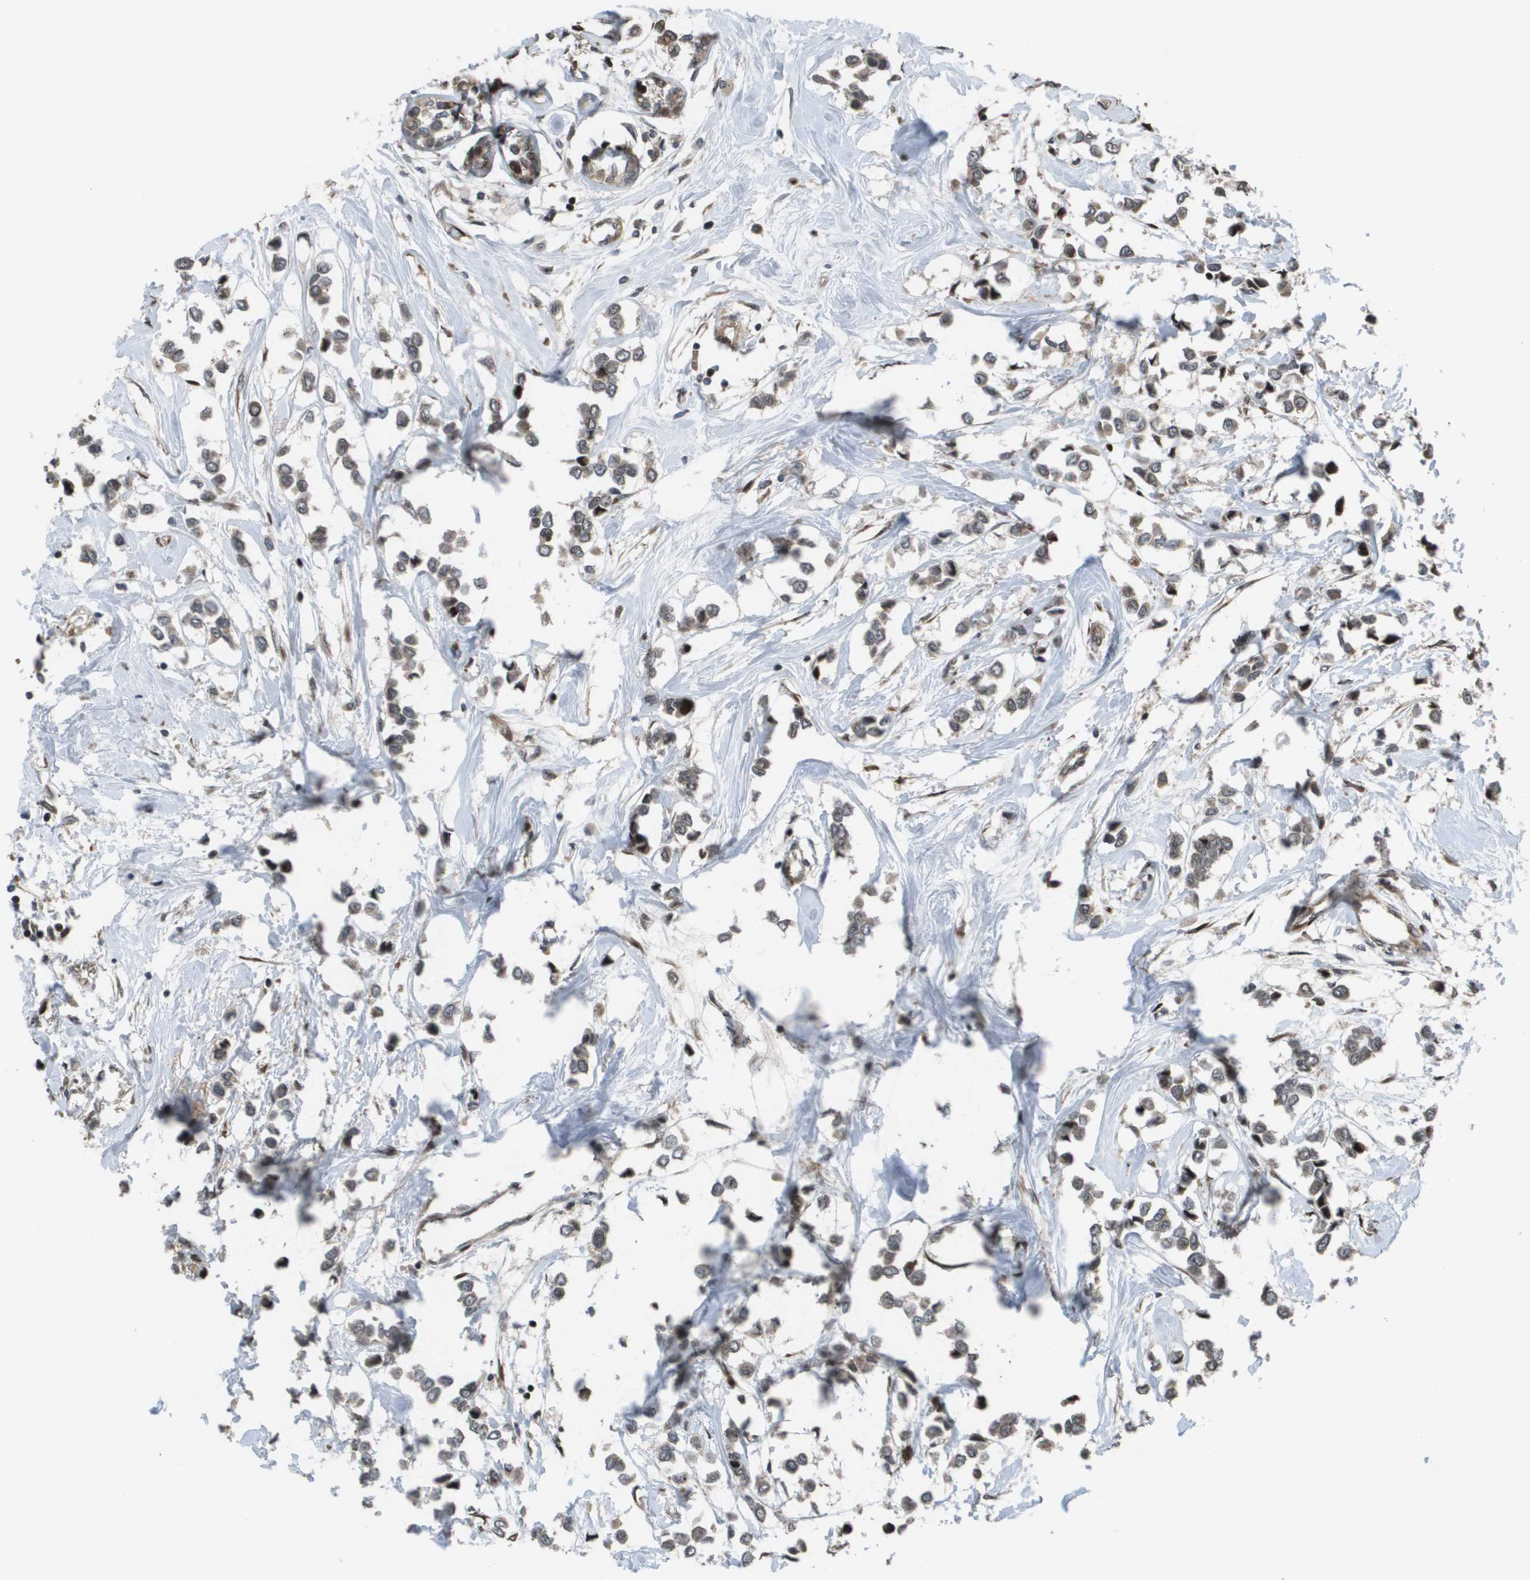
{"staining": {"intensity": "weak", "quantity": ">75%", "location": "cytoplasmic/membranous"}, "tissue": "breast cancer", "cell_type": "Tumor cells", "image_type": "cancer", "snomed": [{"axis": "morphology", "description": "Lobular carcinoma"}, {"axis": "topography", "description": "Breast"}], "caption": "About >75% of tumor cells in breast cancer show weak cytoplasmic/membranous protein positivity as visualized by brown immunohistochemical staining.", "gene": "AXIN2", "patient": {"sex": "female", "age": 51}}